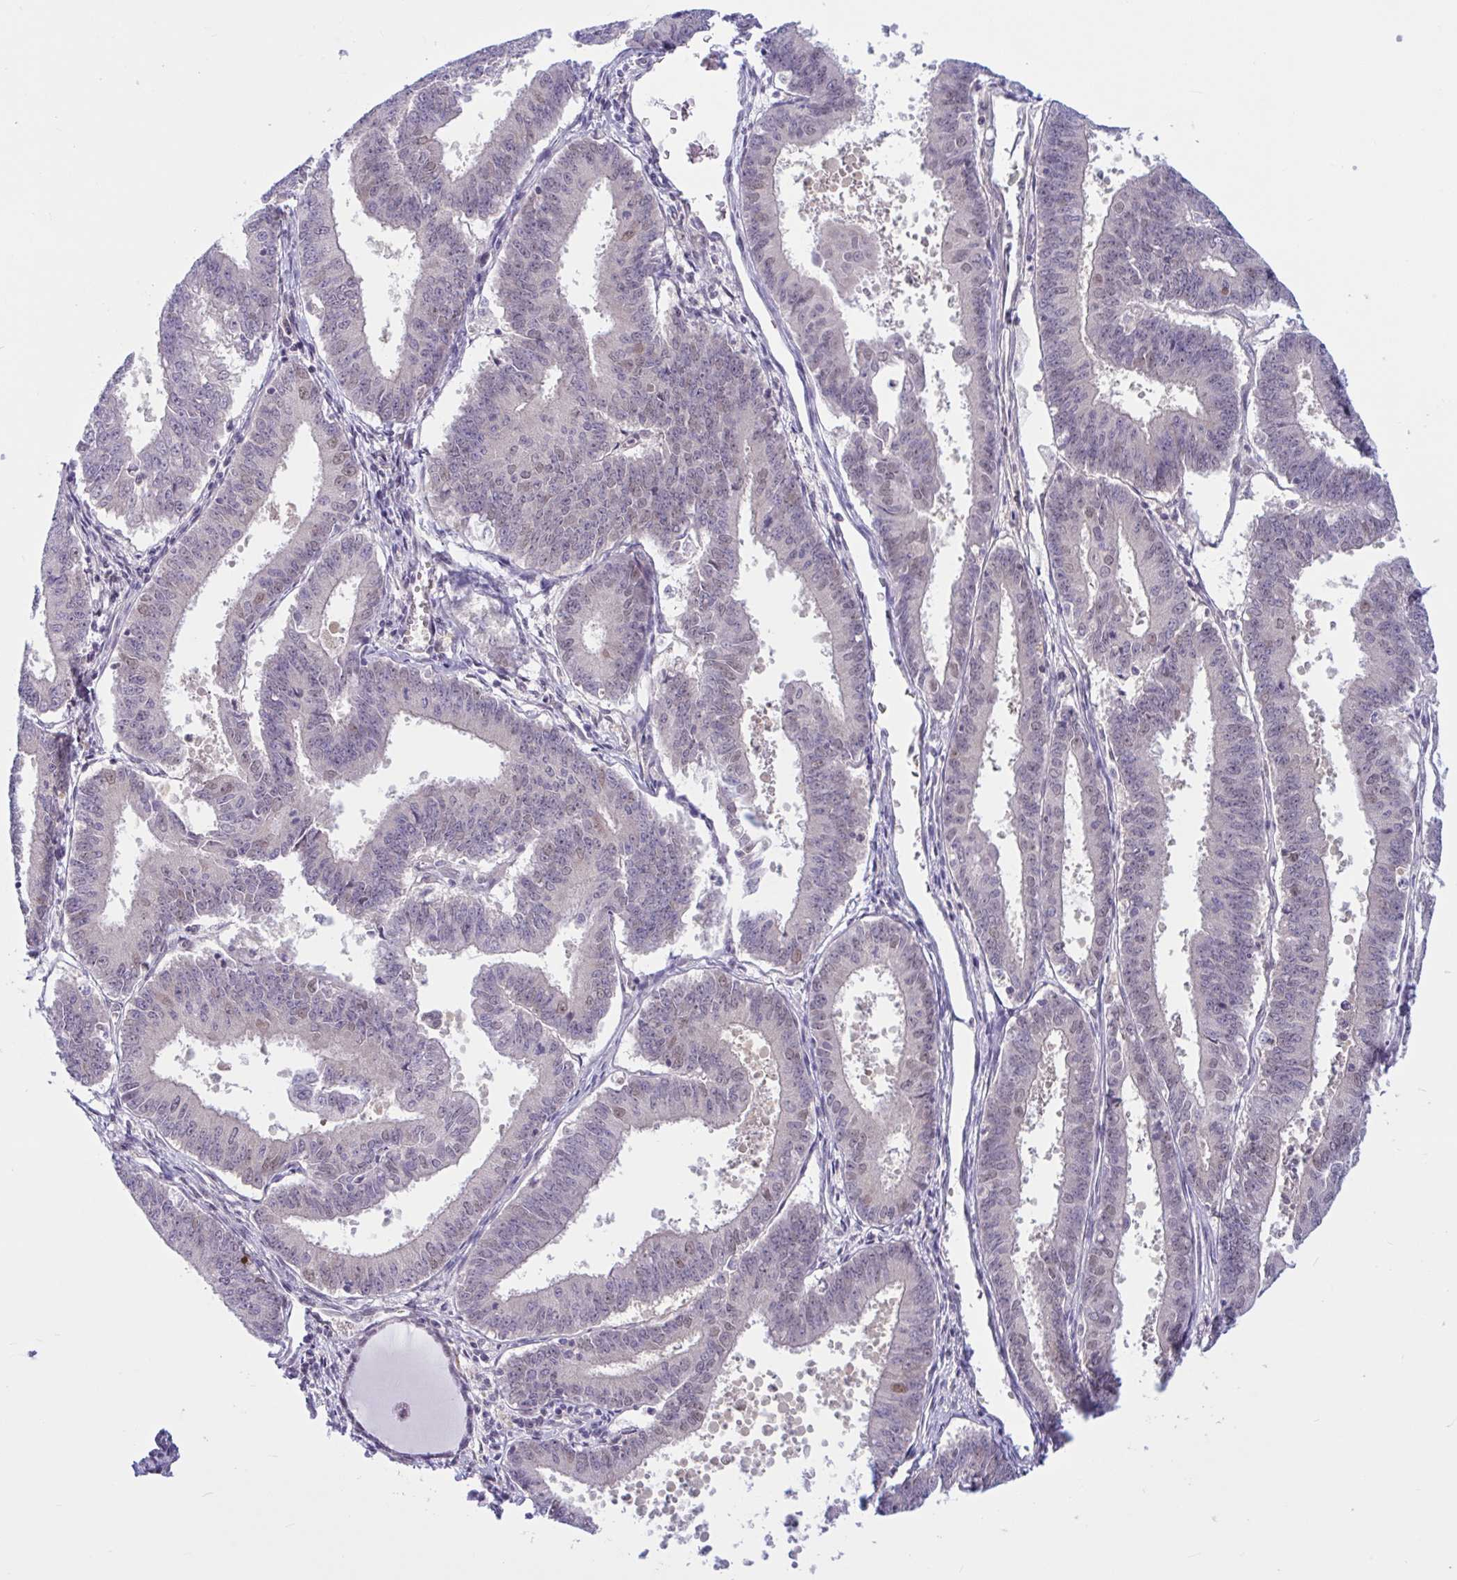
{"staining": {"intensity": "weak", "quantity": "<25%", "location": "nuclear"}, "tissue": "endometrial cancer", "cell_type": "Tumor cells", "image_type": "cancer", "snomed": [{"axis": "morphology", "description": "Adenocarcinoma, NOS"}, {"axis": "topography", "description": "Endometrium"}], "caption": "Human endometrial cancer stained for a protein using immunohistochemistry (IHC) reveals no staining in tumor cells.", "gene": "TSN", "patient": {"sex": "female", "age": 73}}